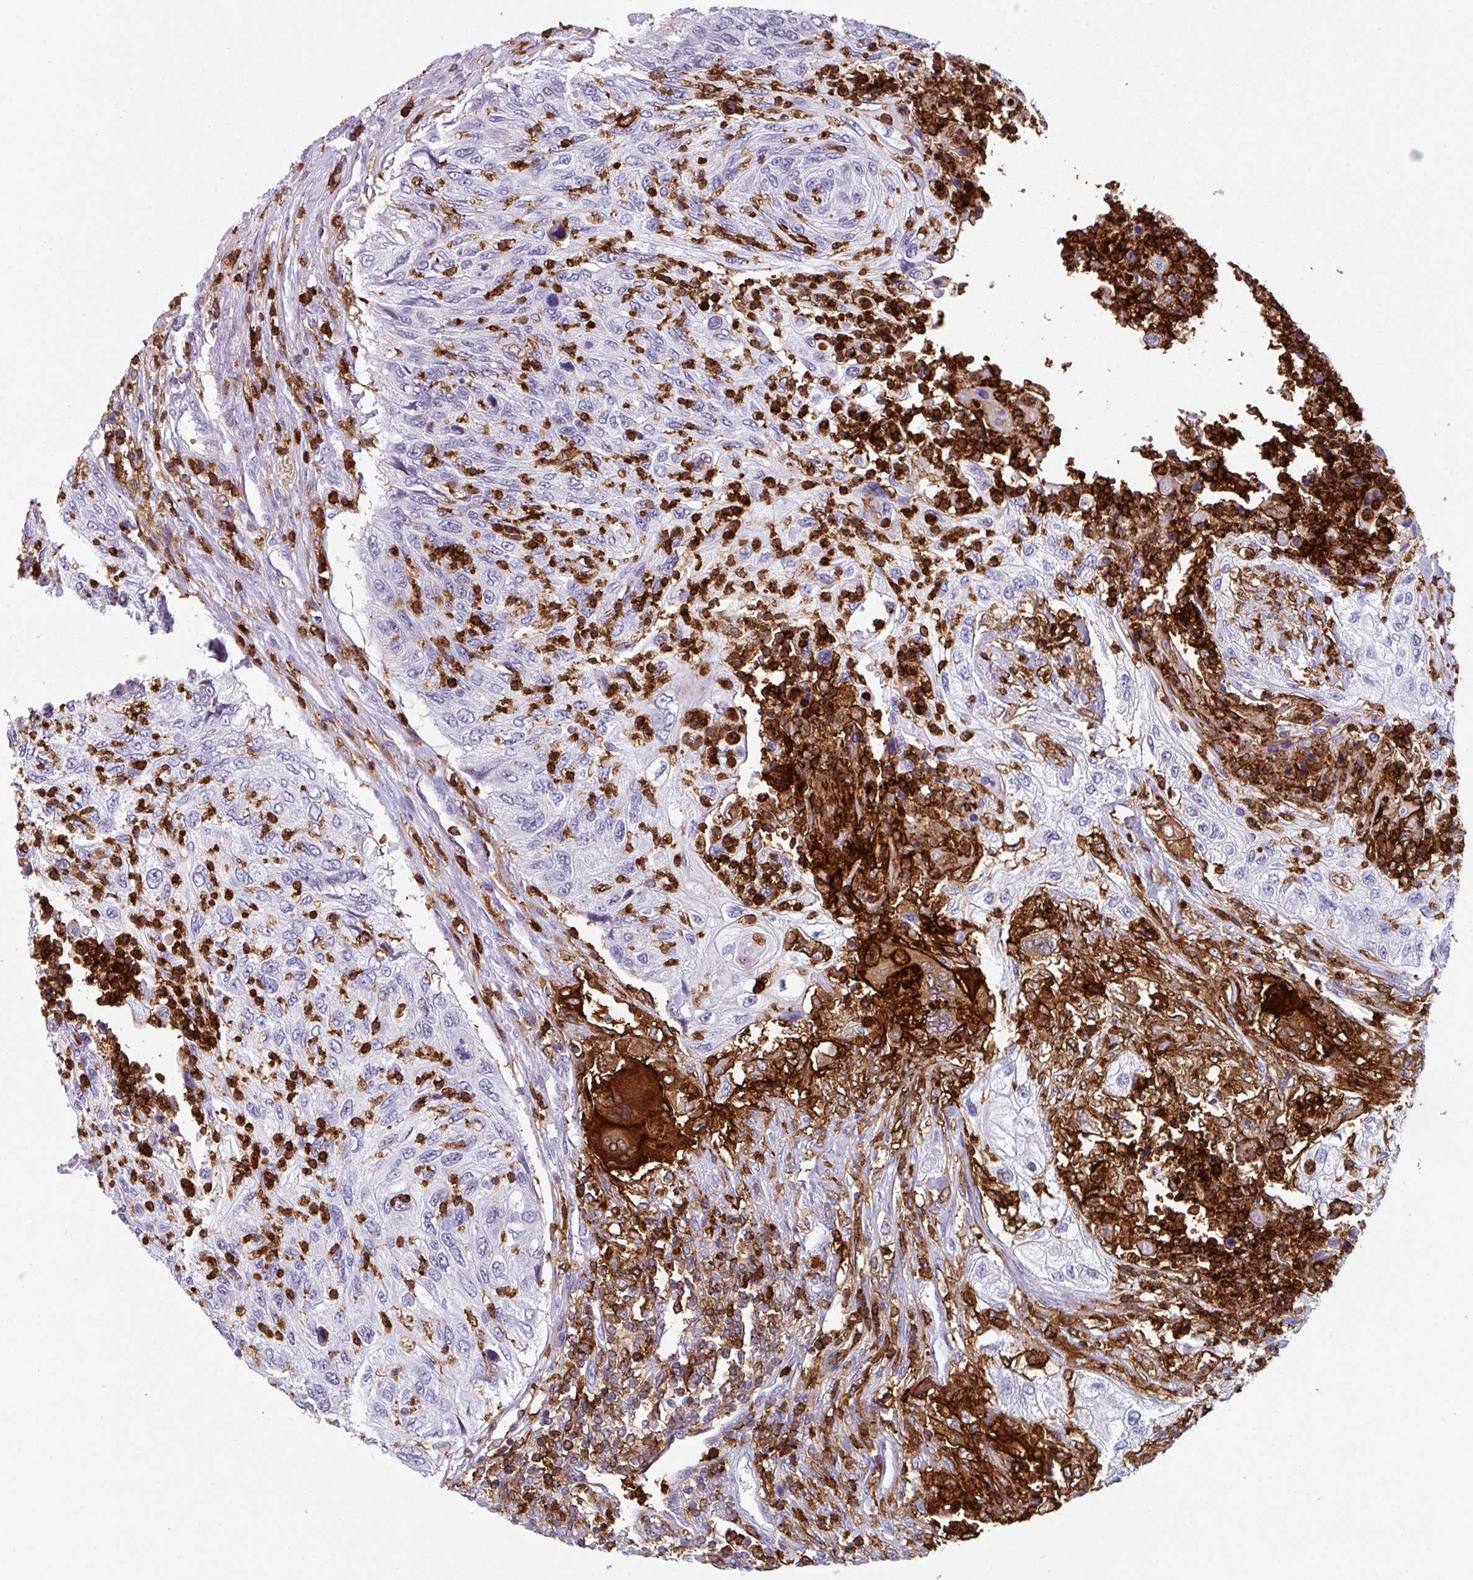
{"staining": {"intensity": "negative", "quantity": "none", "location": "none"}, "tissue": "urothelial cancer", "cell_type": "Tumor cells", "image_type": "cancer", "snomed": [{"axis": "morphology", "description": "Urothelial carcinoma, High grade"}, {"axis": "topography", "description": "Urinary bladder"}], "caption": "IHC photomicrograph of high-grade urothelial carcinoma stained for a protein (brown), which demonstrates no positivity in tumor cells.", "gene": "EXOSC5", "patient": {"sex": "female", "age": 60}}